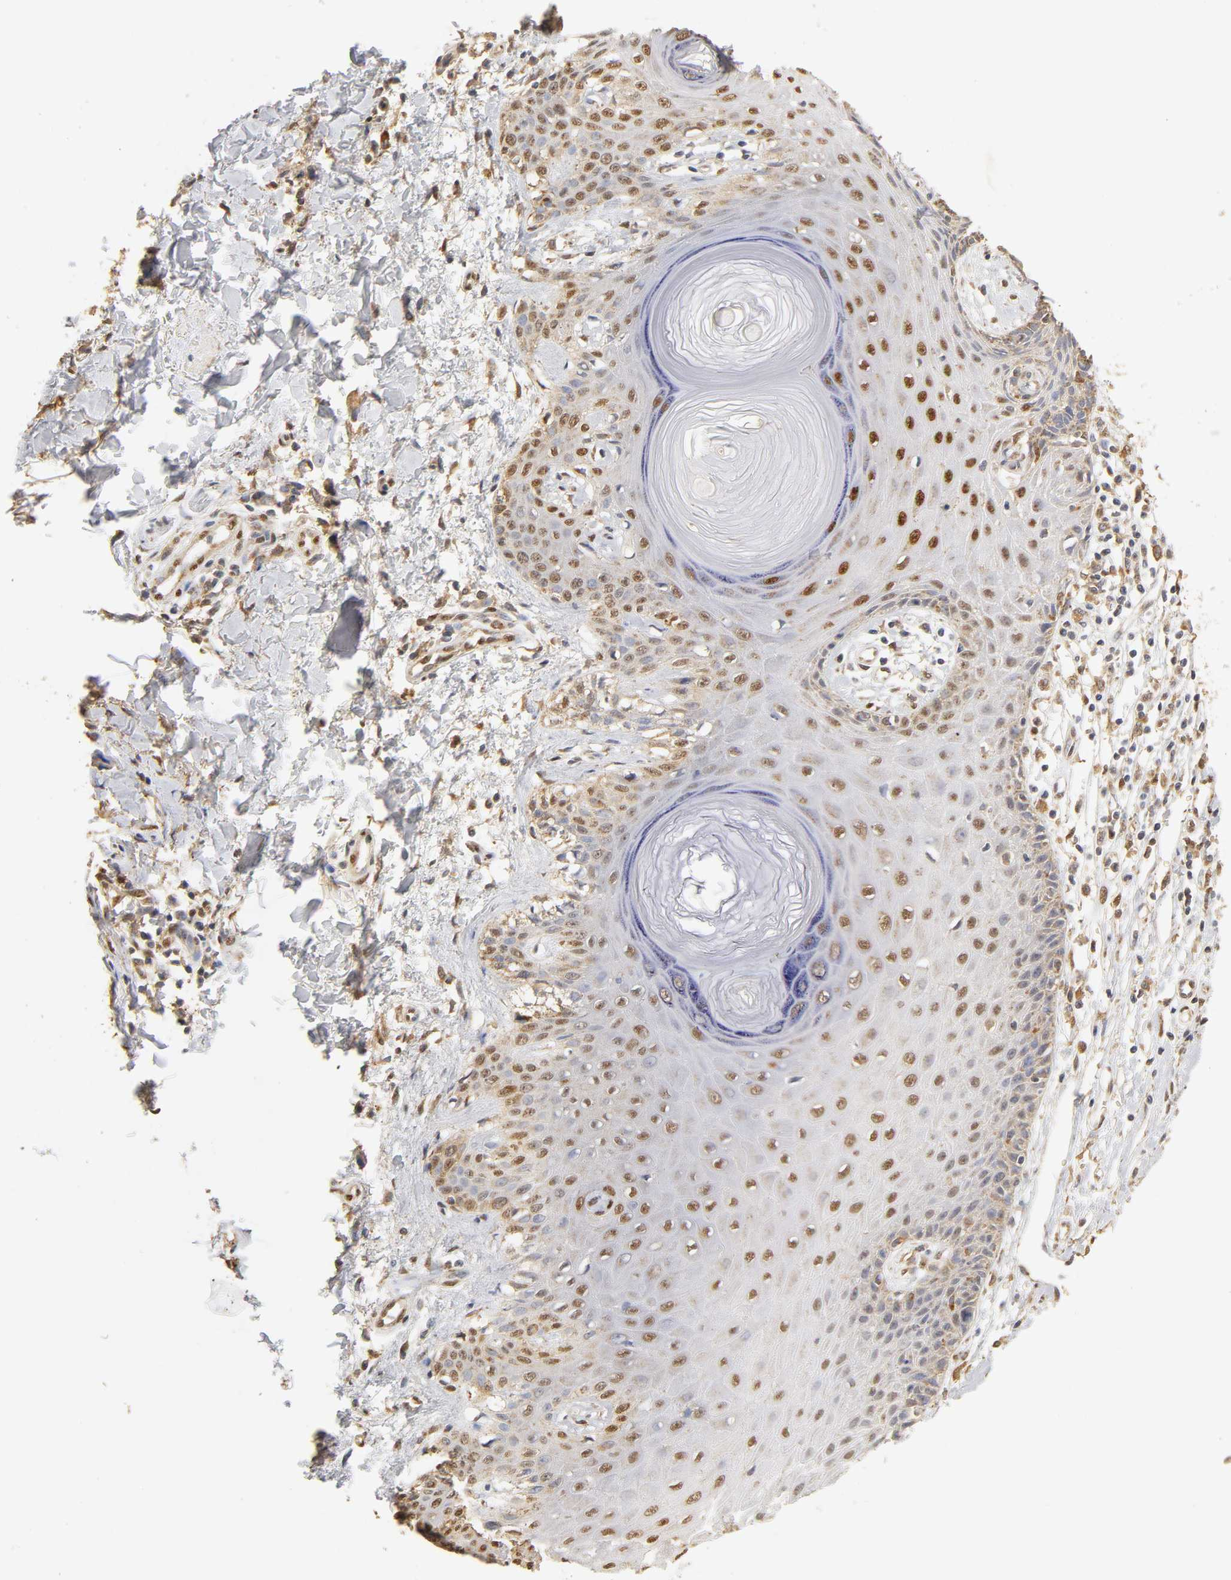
{"staining": {"intensity": "moderate", "quantity": ">75%", "location": "cytoplasmic/membranous,nuclear"}, "tissue": "skin cancer", "cell_type": "Tumor cells", "image_type": "cancer", "snomed": [{"axis": "morphology", "description": "Basal cell carcinoma"}, {"axis": "topography", "description": "Skin"}], "caption": "Immunohistochemical staining of skin cancer displays medium levels of moderate cytoplasmic/membranous and nuclear expression in about >75% of tumor cells.", "gene": "PKN1", "patient": {"sex": "male", "age": 67}}